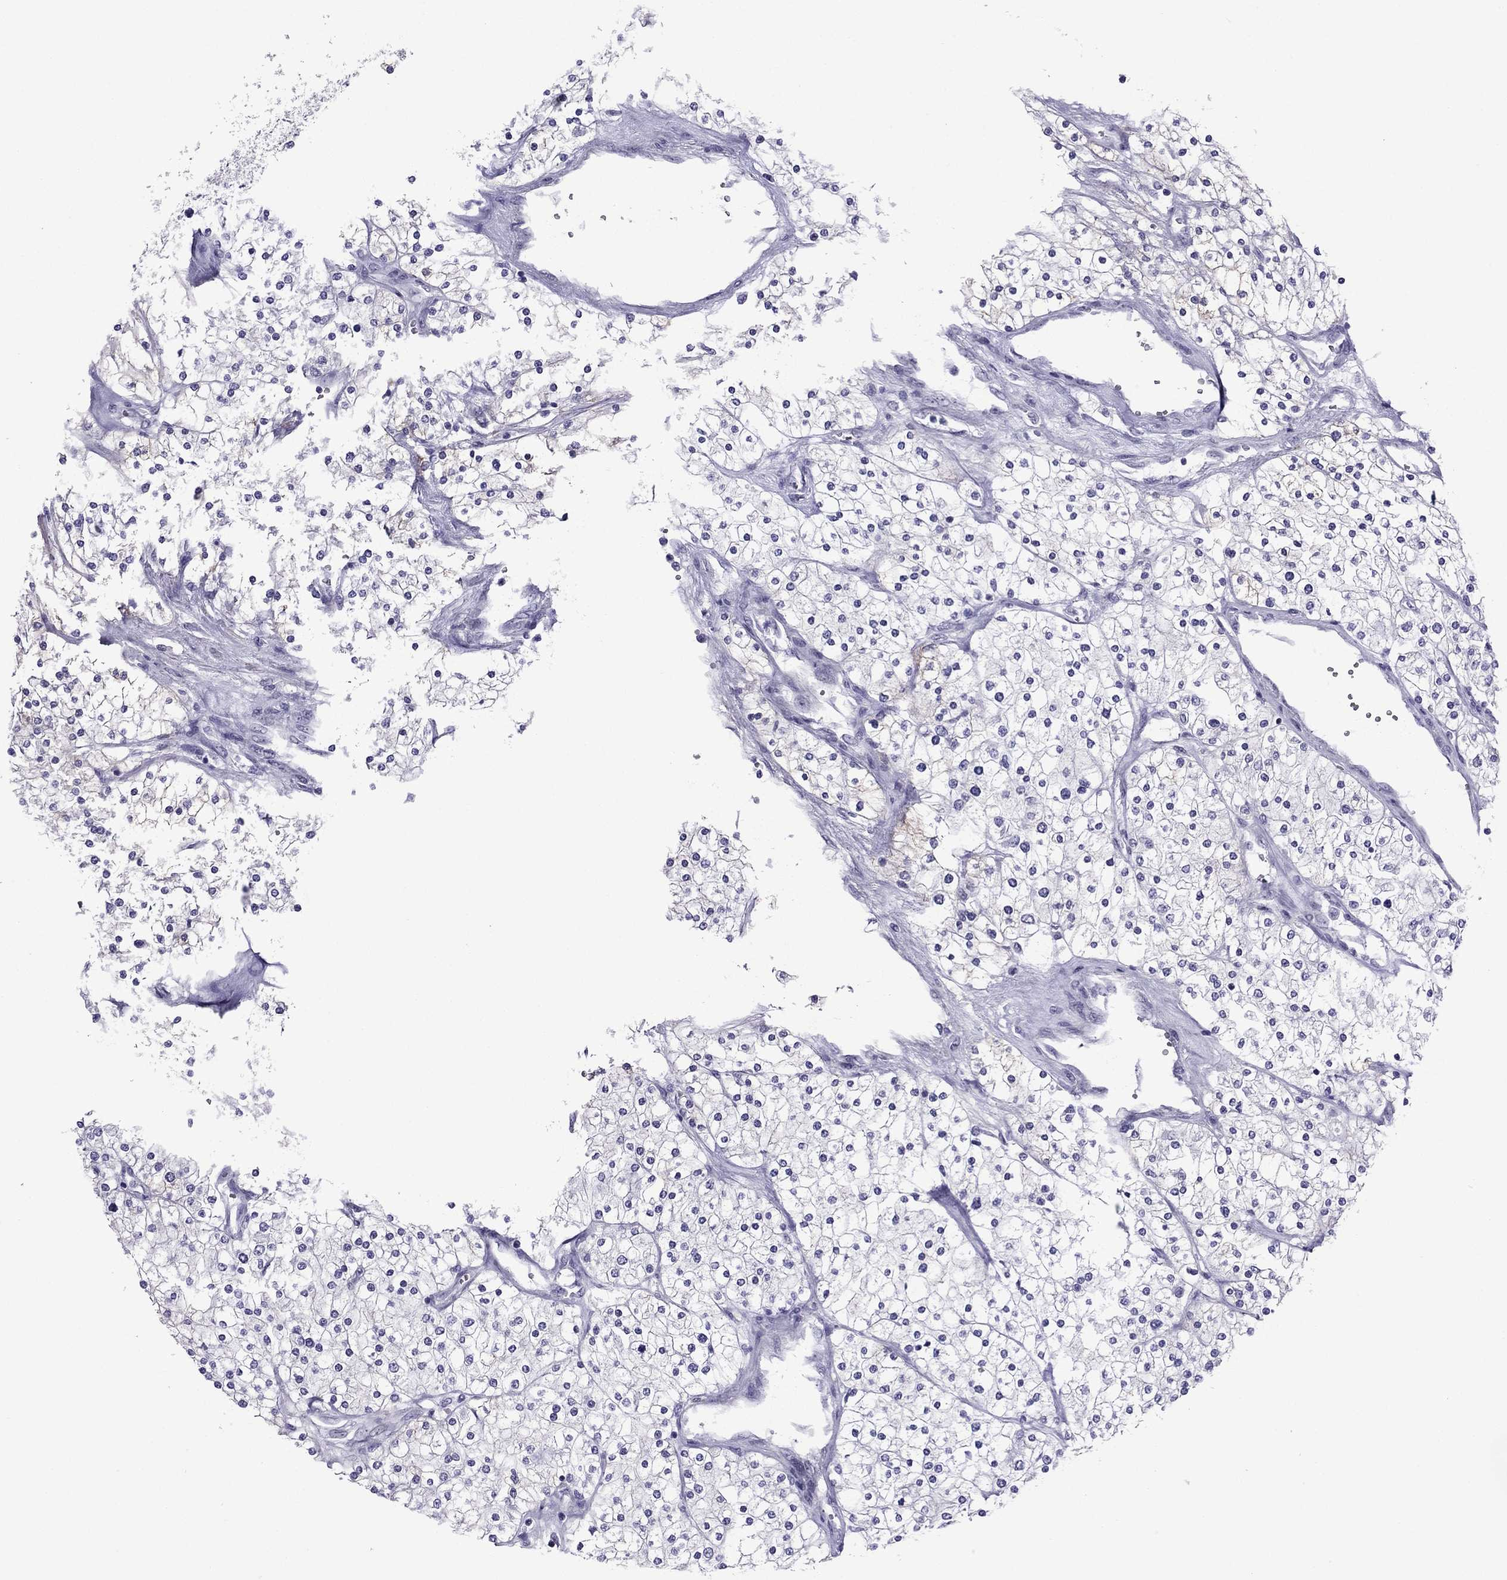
{"staining": {"intensity": "negative", "quantity": "none", "location": "none"}, "tissue": "renal cancer", "cell_type": "Tumor cells", "image_type": "cancer", "snomed": [{"axis": "morphology", "description": "Adenocarcinoma, NOS"}, {"axis": "topography", "description": "Kidney"}], "caption": "Human adenocarcinoma (renal) stained for a protein using immunohistochemistry (IHC) exhibits no positivity in tumor cells.", "gene": "ZNF646", "patient": {"sex": "male", "age": 80}}